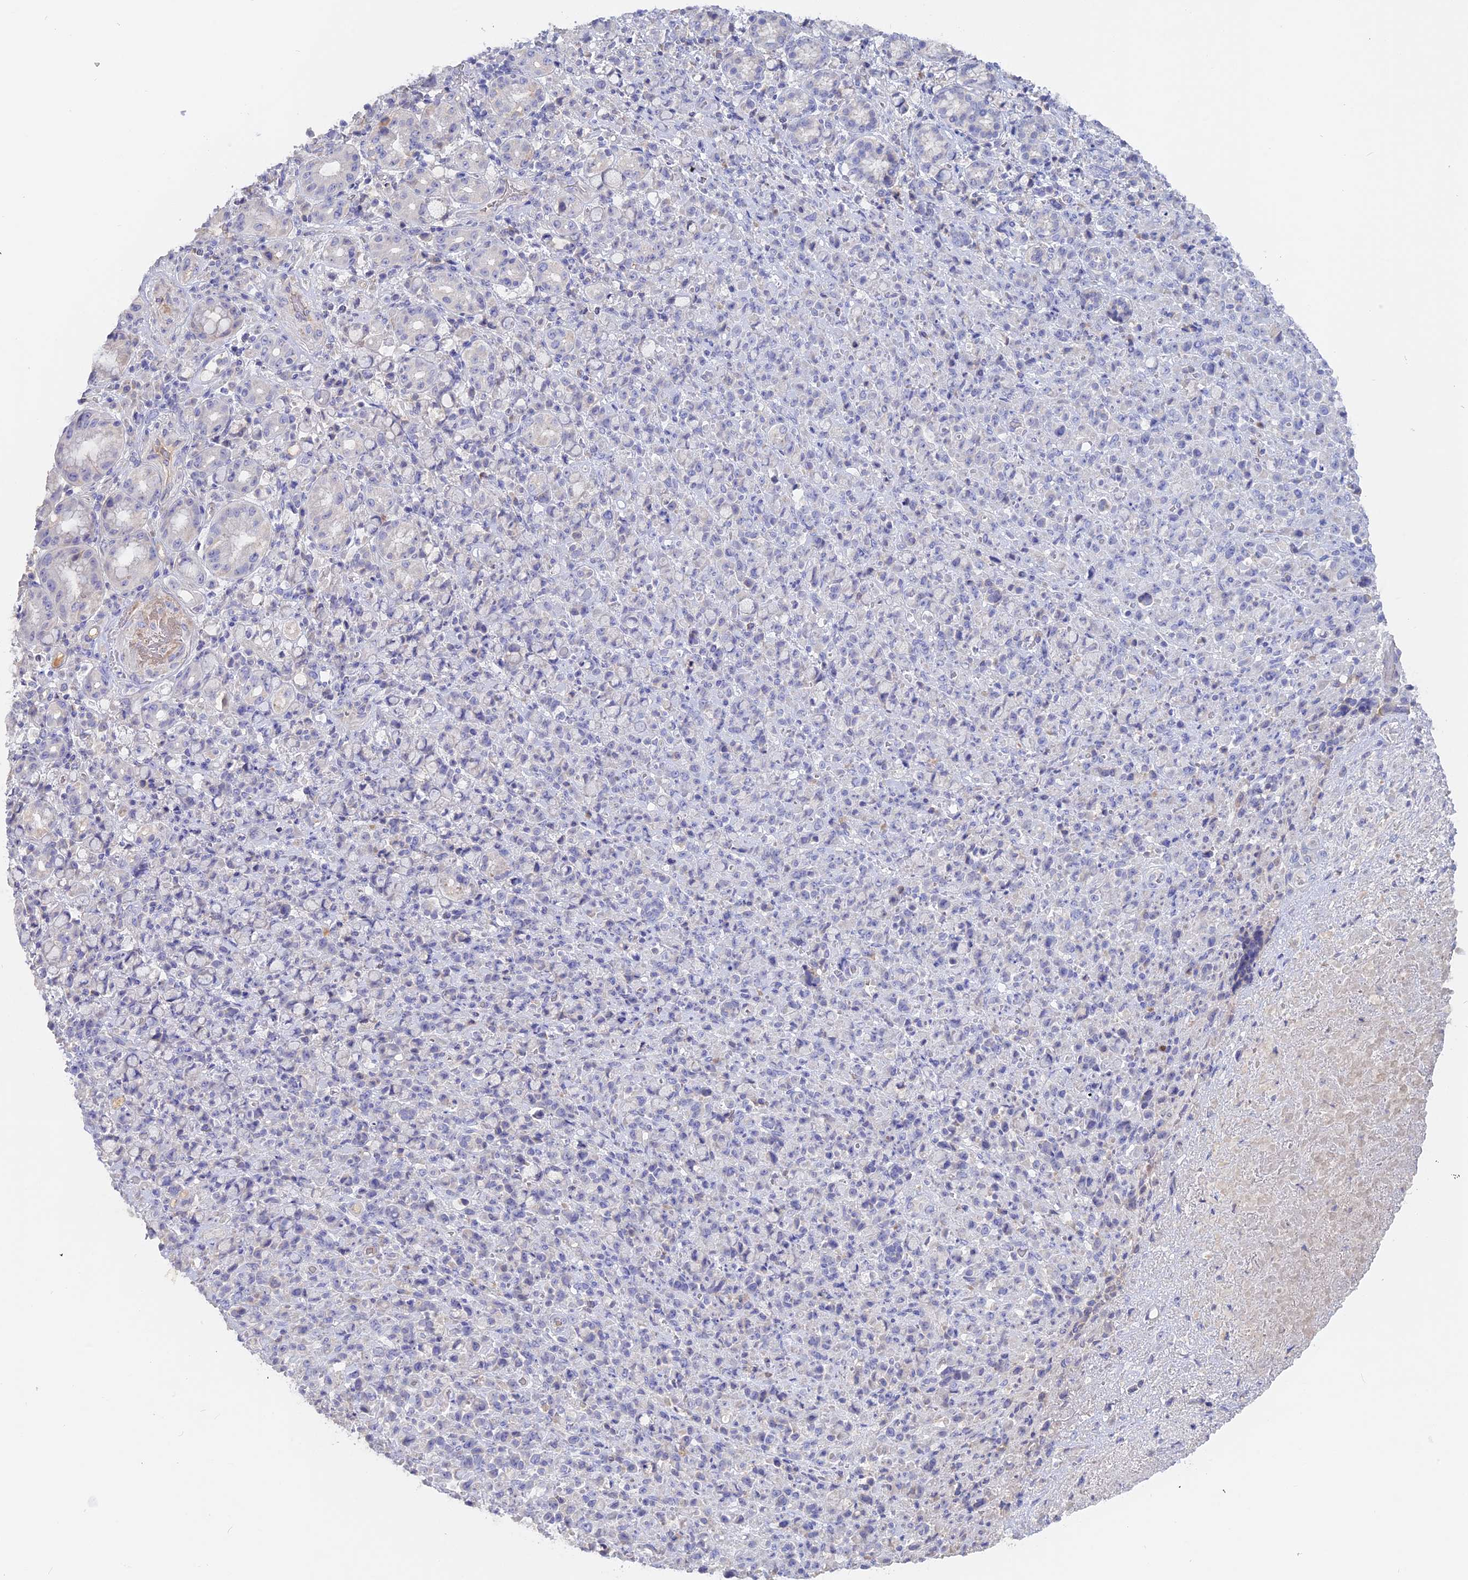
{"staining": {"intensity": "negative", "quantity": "none", "location": "none"}, "tissue": "stomach cancer", "cell_type": "Tumor cells", "image_type": "cancer", "snomed": [{"axis": "morphology", "description": "Normal tissue, NOS"}, {"axis": "morphology", "description": "Adenocarcinoma, NOS"}, {"axis": "topography", "description": "Stomach"}], "caption": "DAB immunohistochemical staining of human stomach adenocarcinoma demonstrates no significant expression in tumor cells.", "gene": "ADGRA1", "patient": {"sex": "female", "age": 79}}